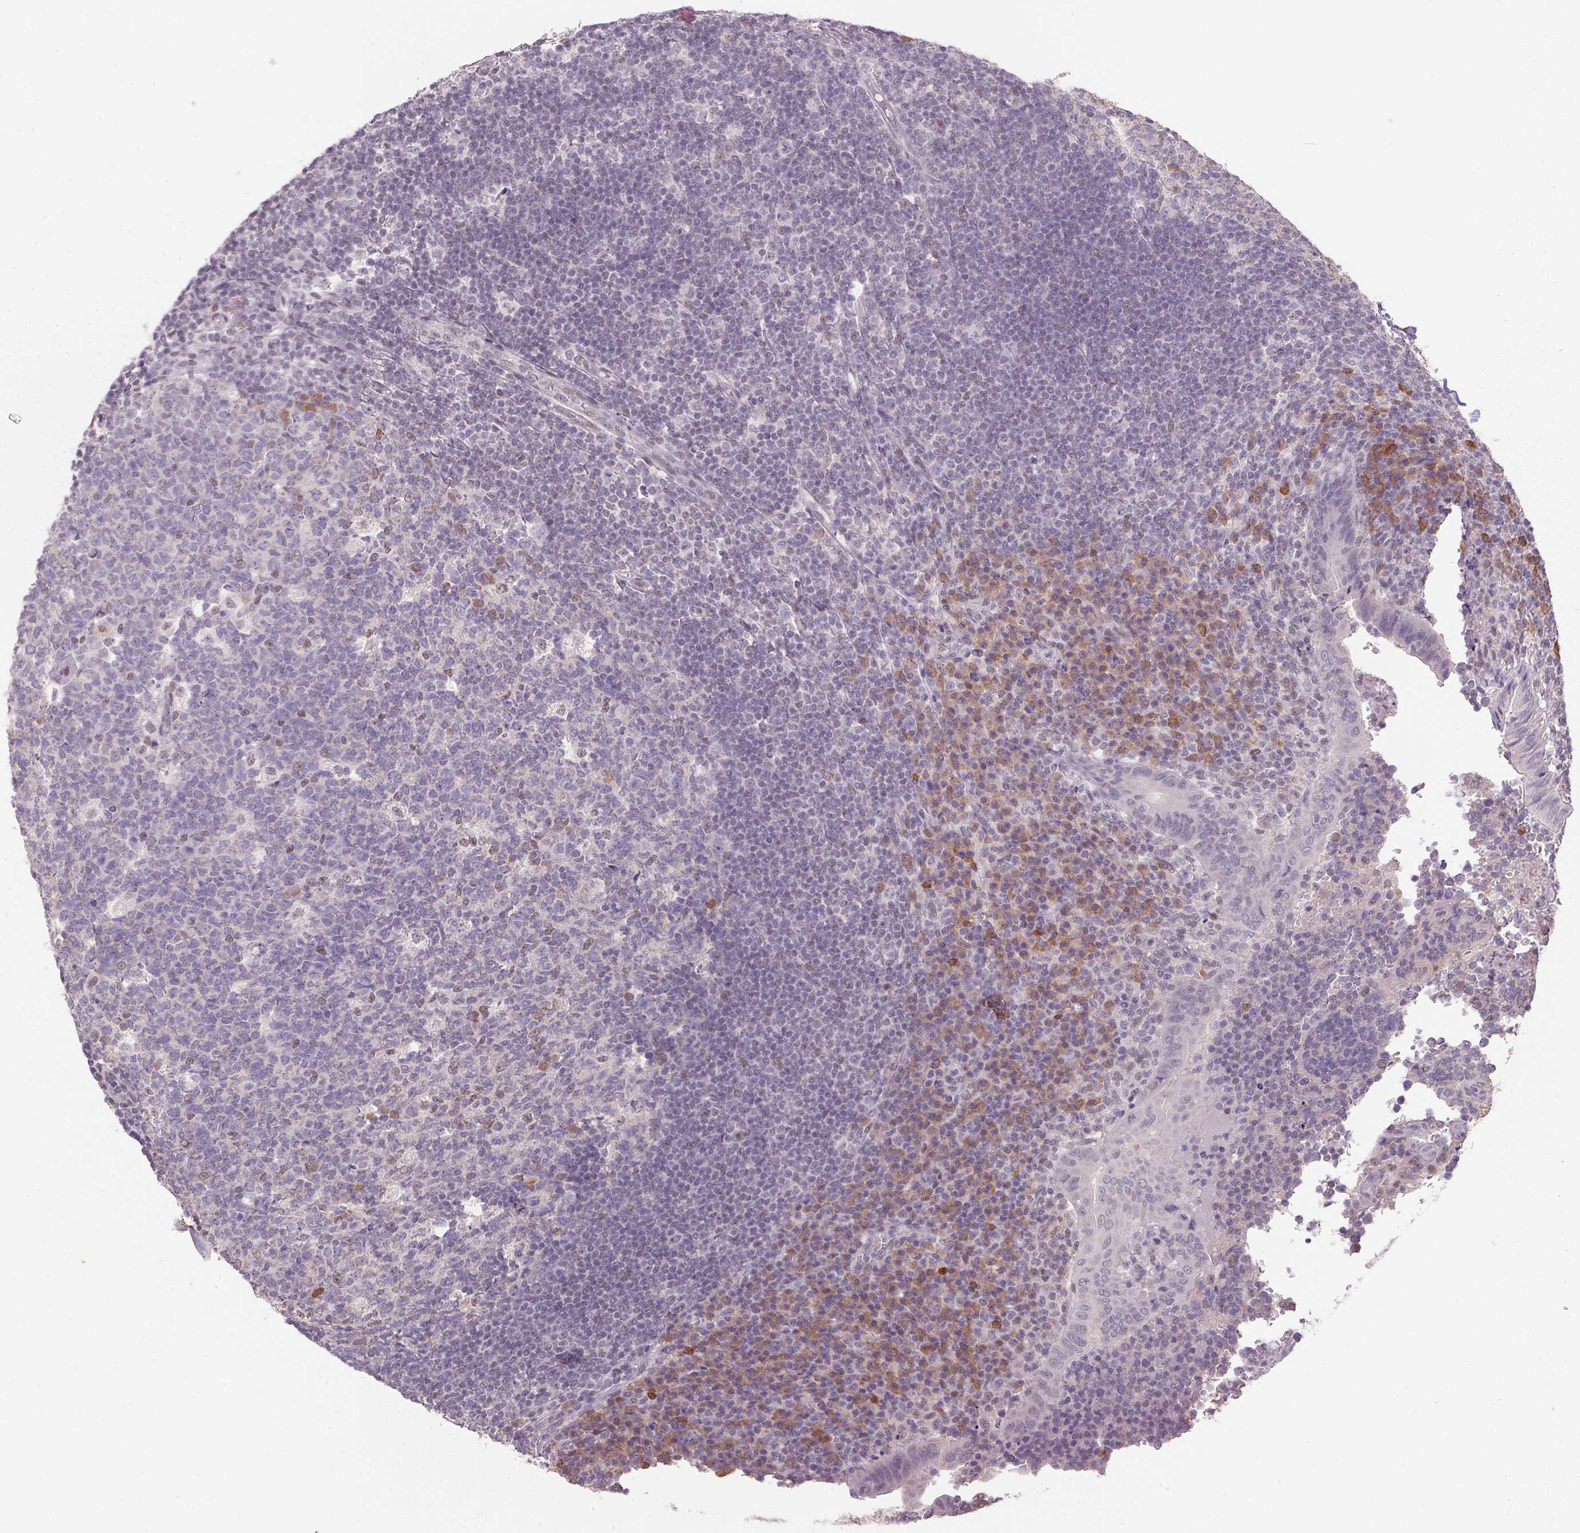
{"staining": {"intensity": "negative", "quantity": "none", "location": "none"}, "tissue": "appendix", "cell_type": "Glandular cells", "image_type": "normal", "snomed": [{"axis": "morphology", "description": "Normal tissue, NOS"}, {"axis": "topography", "description": "Appendix"}], "caption": "Human appendix stained for a protein using immunohistochemistry demonstrates no staining in glandular cells.", "gene": "ZBTB4", "patient": {"sex": "male", "age": 18}}